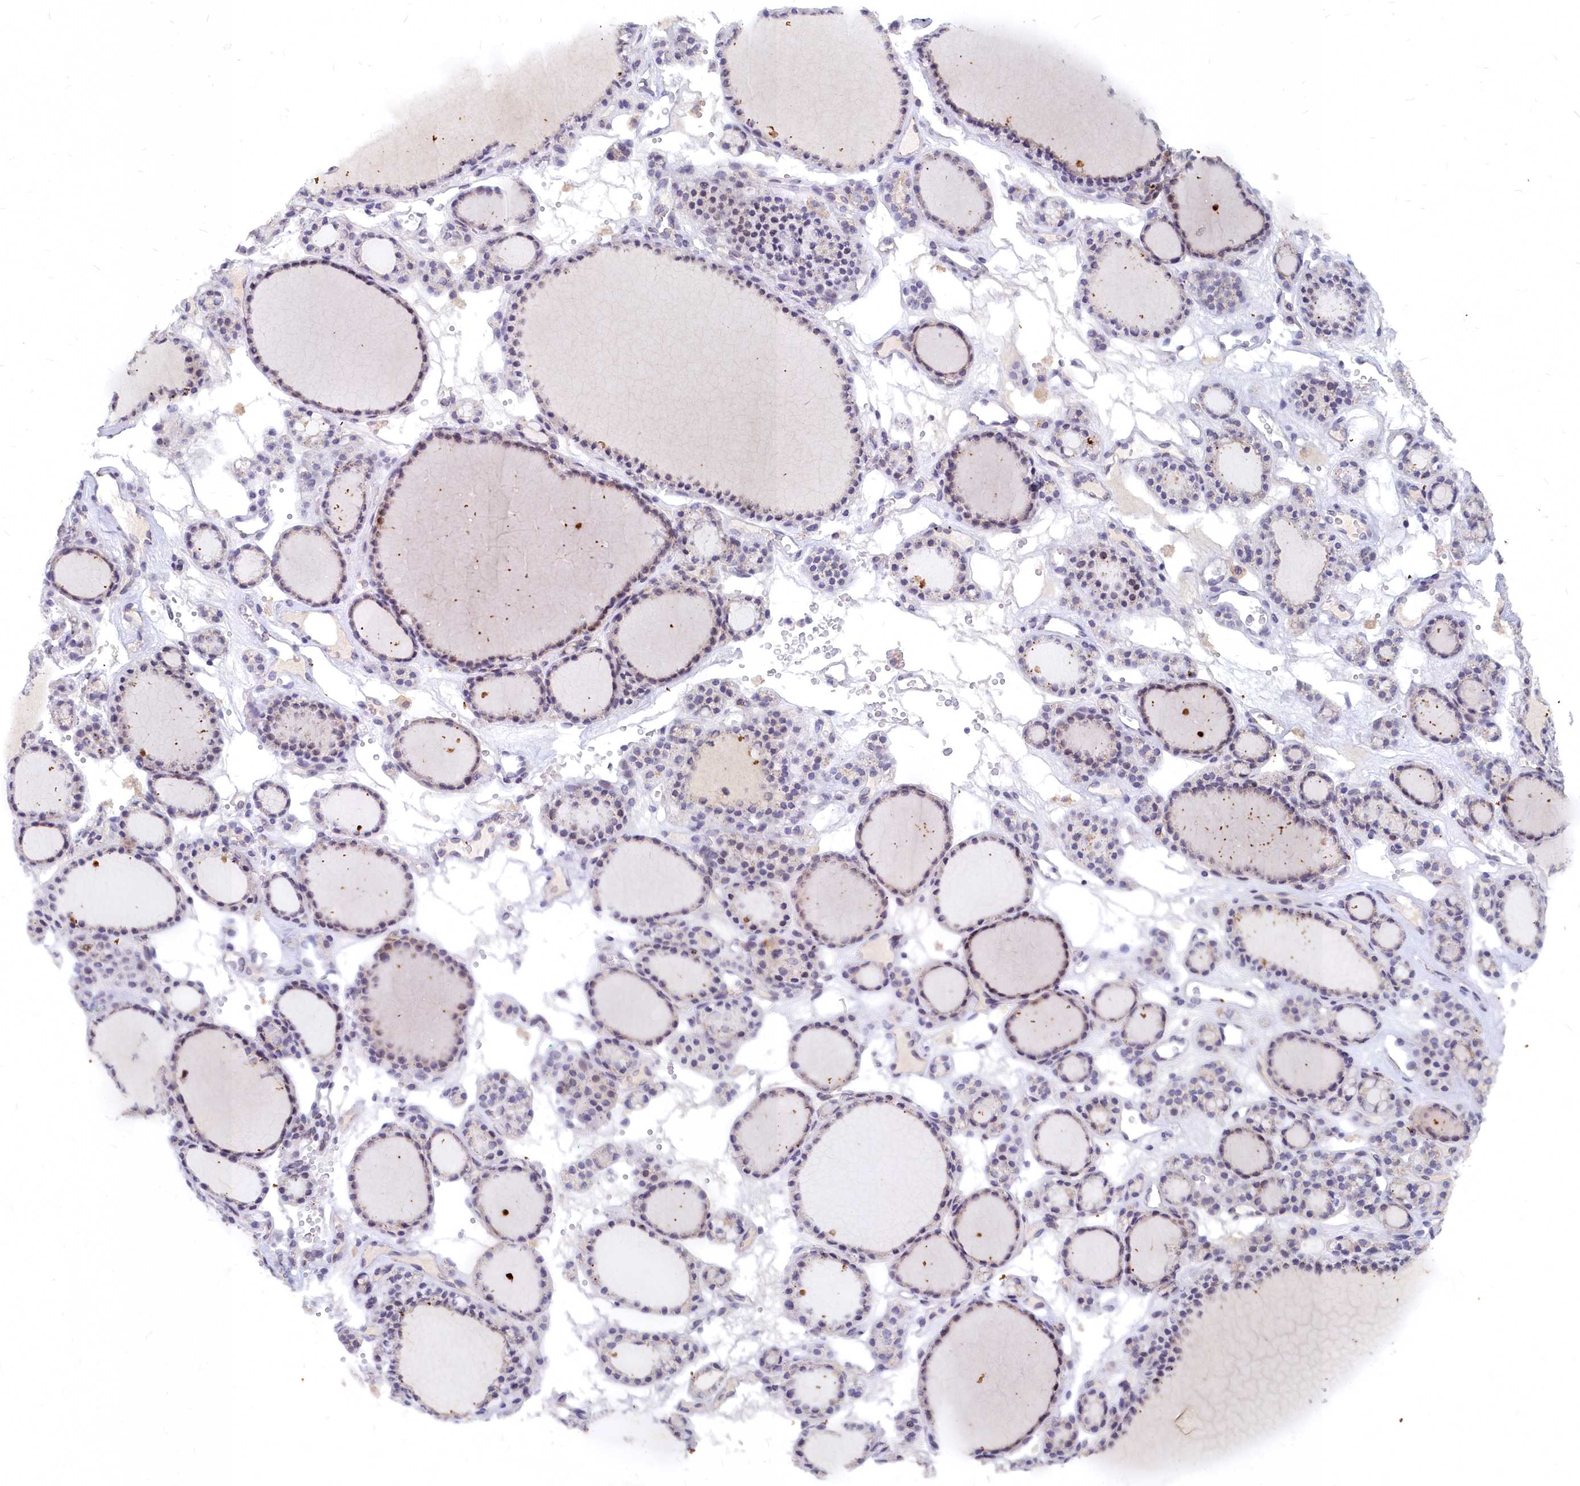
{"staining": {"intensity": "moderate", "quantity": "<25%", "location": "cytoplasmic/membranous"}, "tissue": "thyroid gland", "cell_type": "Glandular cells", "image_type": "normal", "snomed": [{"axis": "morphology", "description": "Normal tissue, NOS"}, {"axis": "topography", "description": "Thyroid gland"}], "caption": "High-magnification brightfield microscopy of unremarkable thyroid gland stained with DAB (brown) and counterstained with hematoxylin (blue). glandular cells exhibit moderate cytoplasmic/membranous positivity is identified in approximately<25% of cells.", "gene": "NOXA1", "patient": {"sex": "female", "age": 28}}